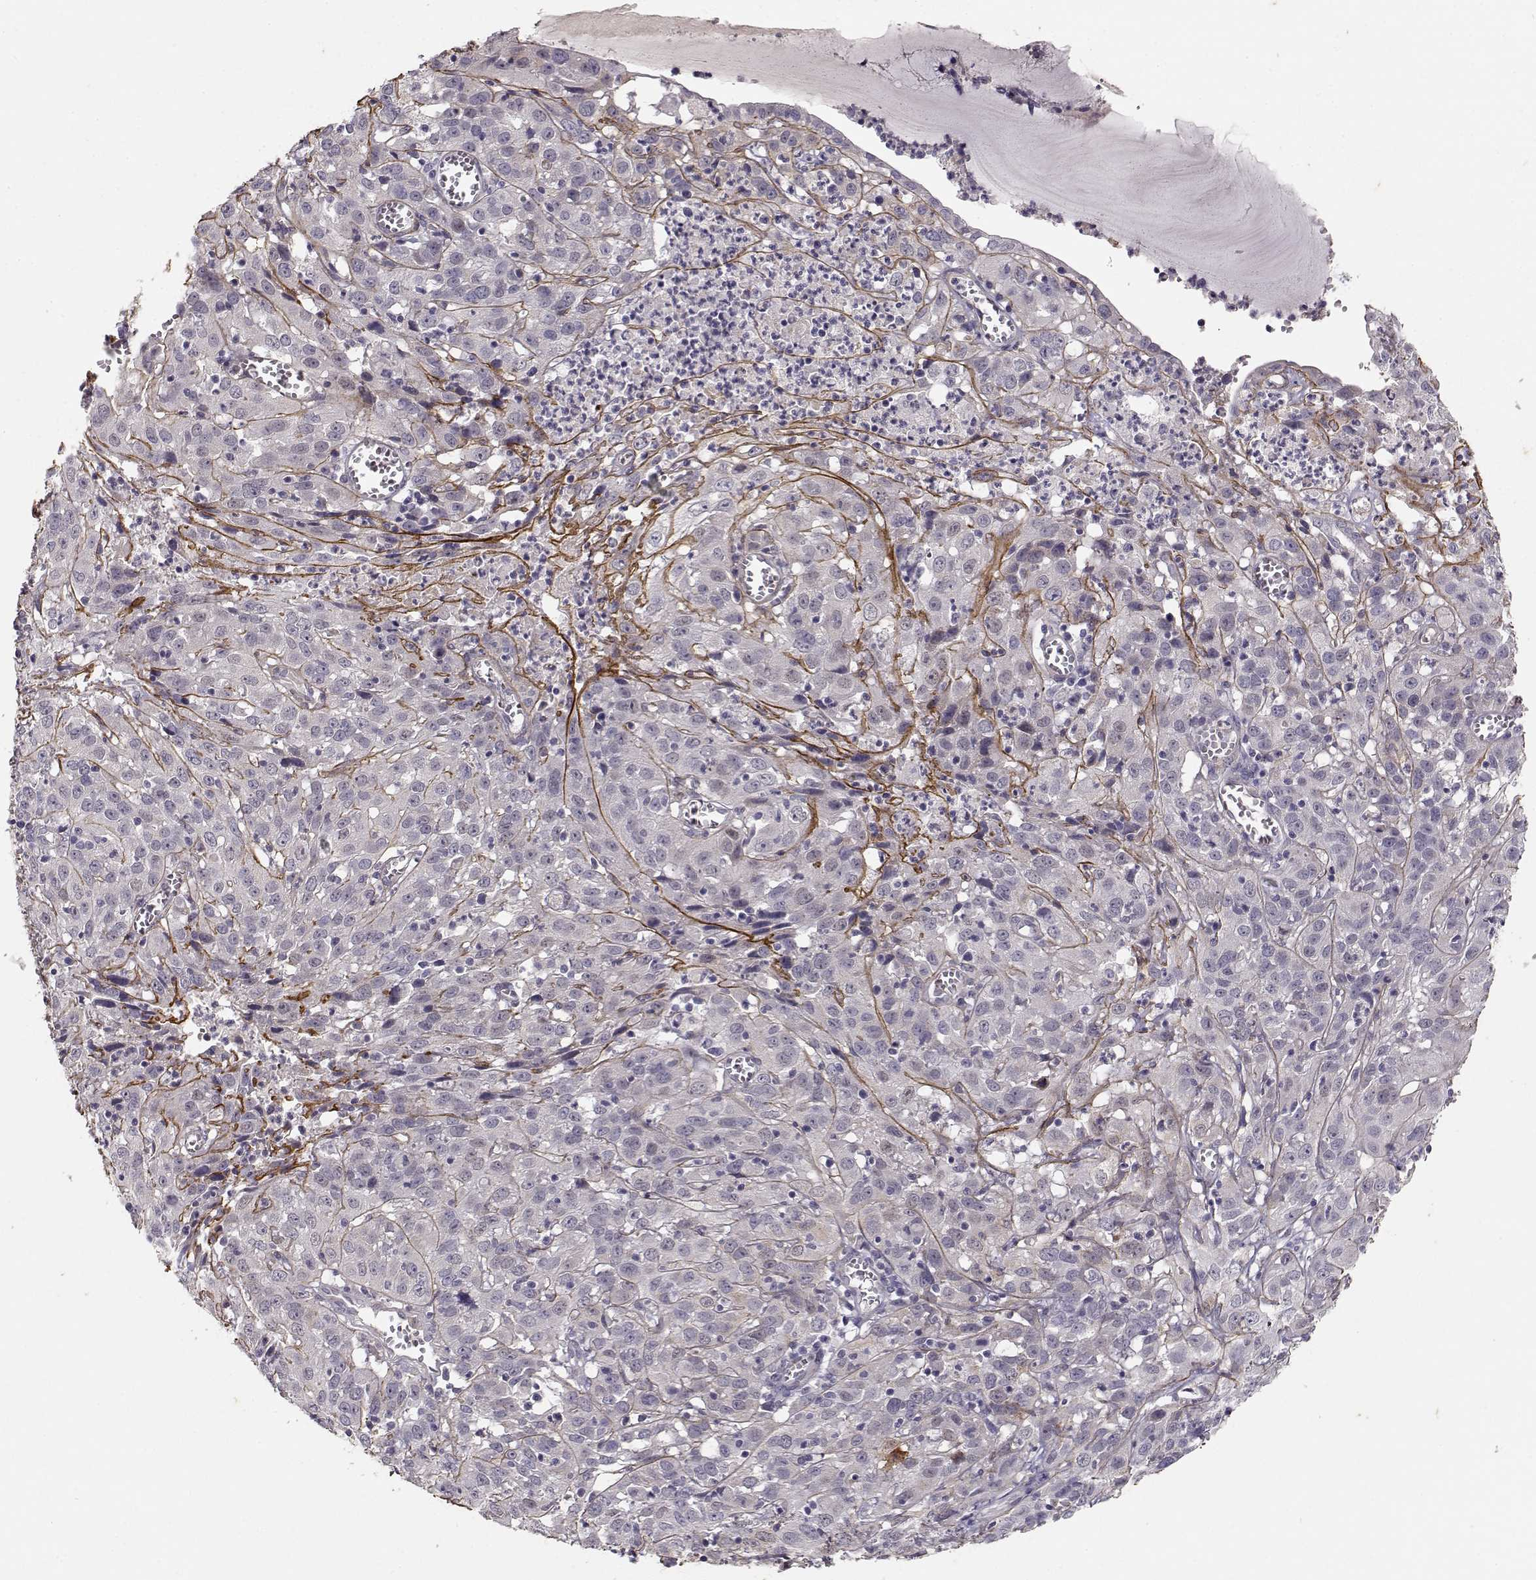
{"staining": {"intensity": "negative", "quantity": "none", "location": "none"}, "tissue": "cervical cancer", "cell_type": "Tumor cells", "image_type": "cancer", "snomed": [{"axis": "morphology", "description": "Squamous cell carcinoma, NOS"}, {"axis": "topography", "description": "Cervix"}], "caption": "Immunohistochemistry of squamous cell carcinoma (cervical) demonstrates no staining in tumor cells.", "gene": "LAMA5", "patient": {"sex": "female", "age": 32}}